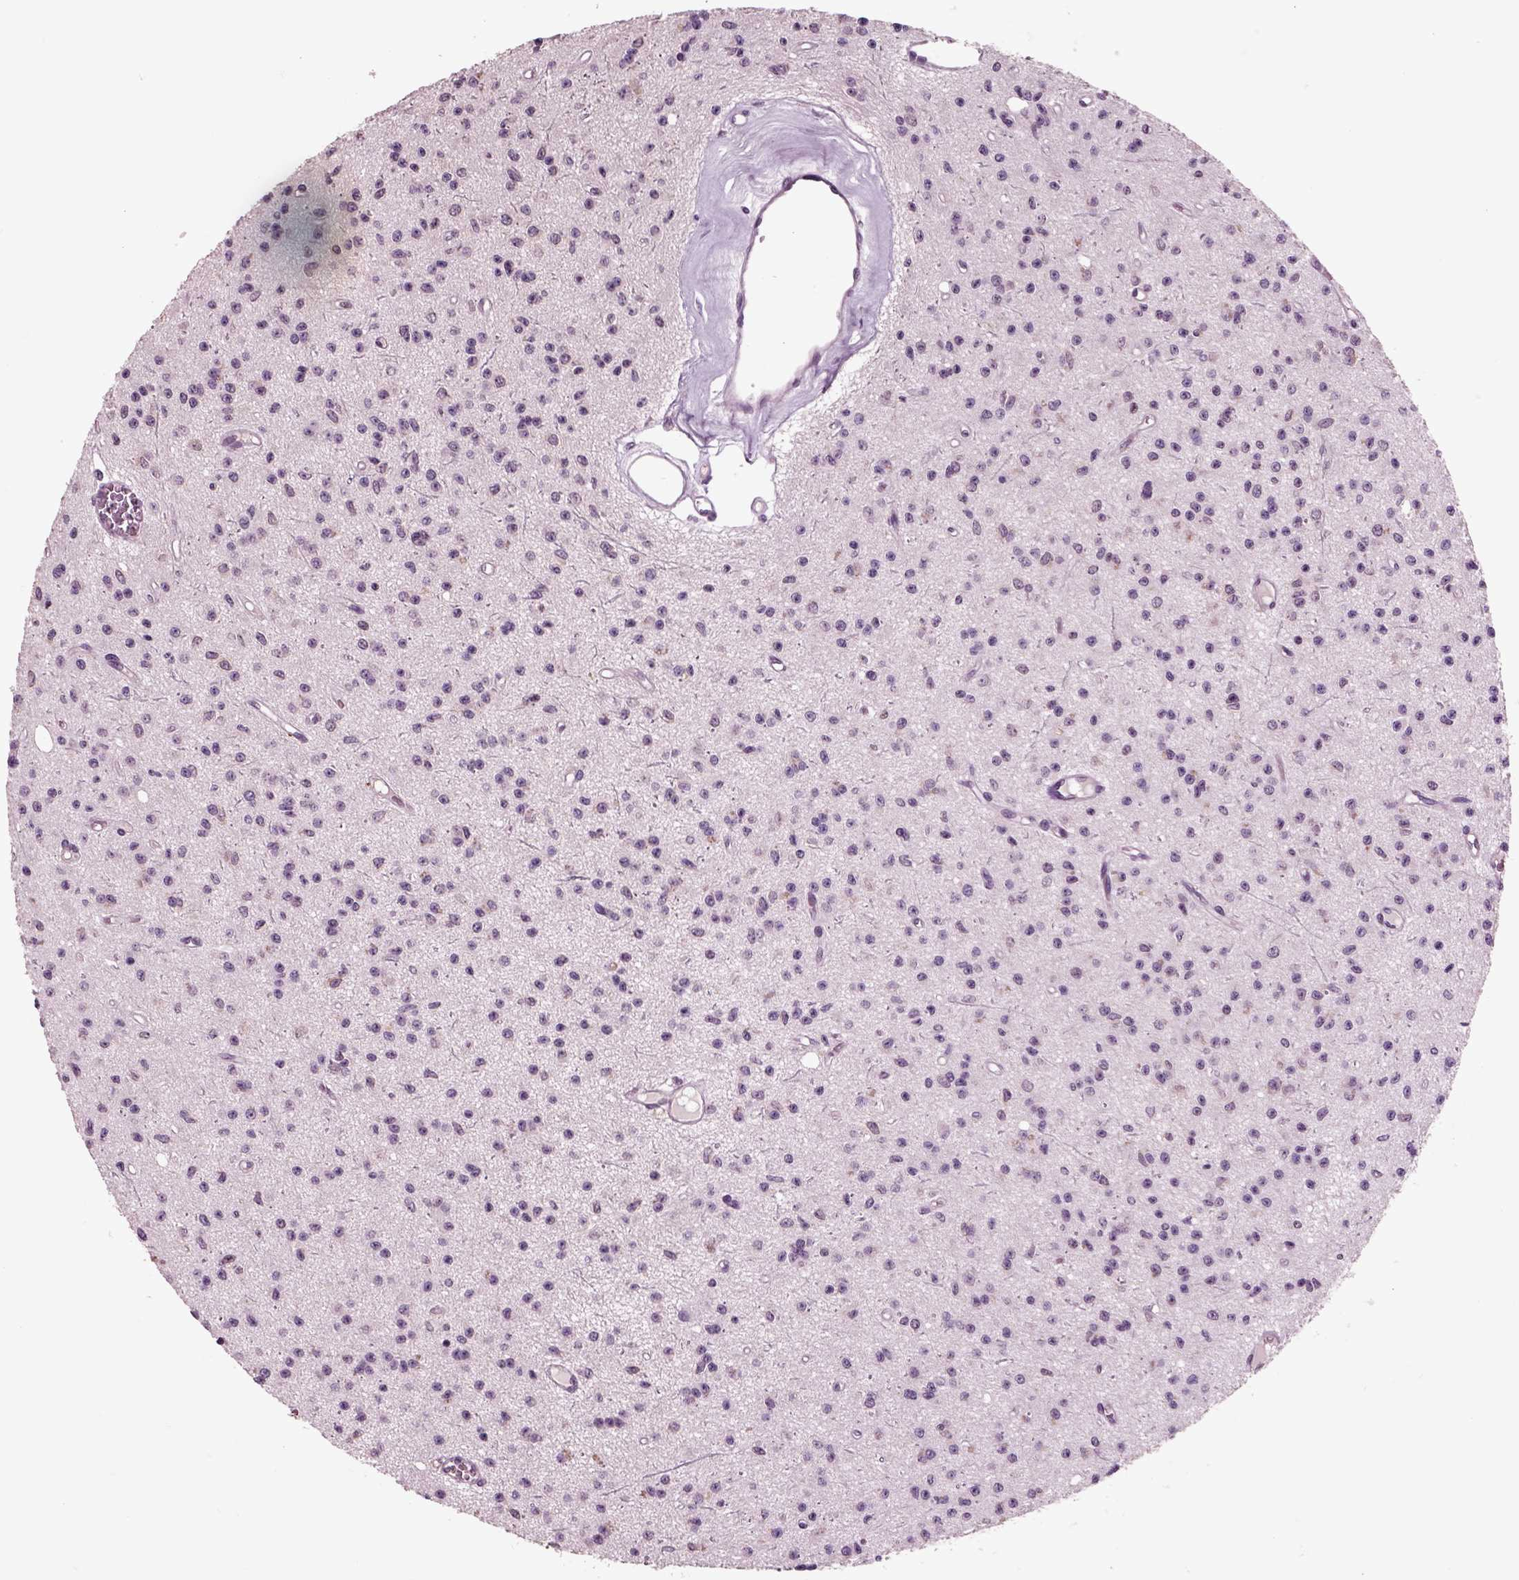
{"staining": {"intensity": "negative", "quantity": "none", "location": "none"}, "tissue": "glioma", "cell_type": "Tumor cells", "image_type": "cancer", "snomed": [{"axis": "morphology", "description": "Glioma, malignant, Low grade"}, {"axis": "topography", "description": "Brain"}], "caption": "Tumor cells are negative for brown protein staining in glioma.", "gene": "CHGB", "patient": {"sex": "female", "age": 45}}